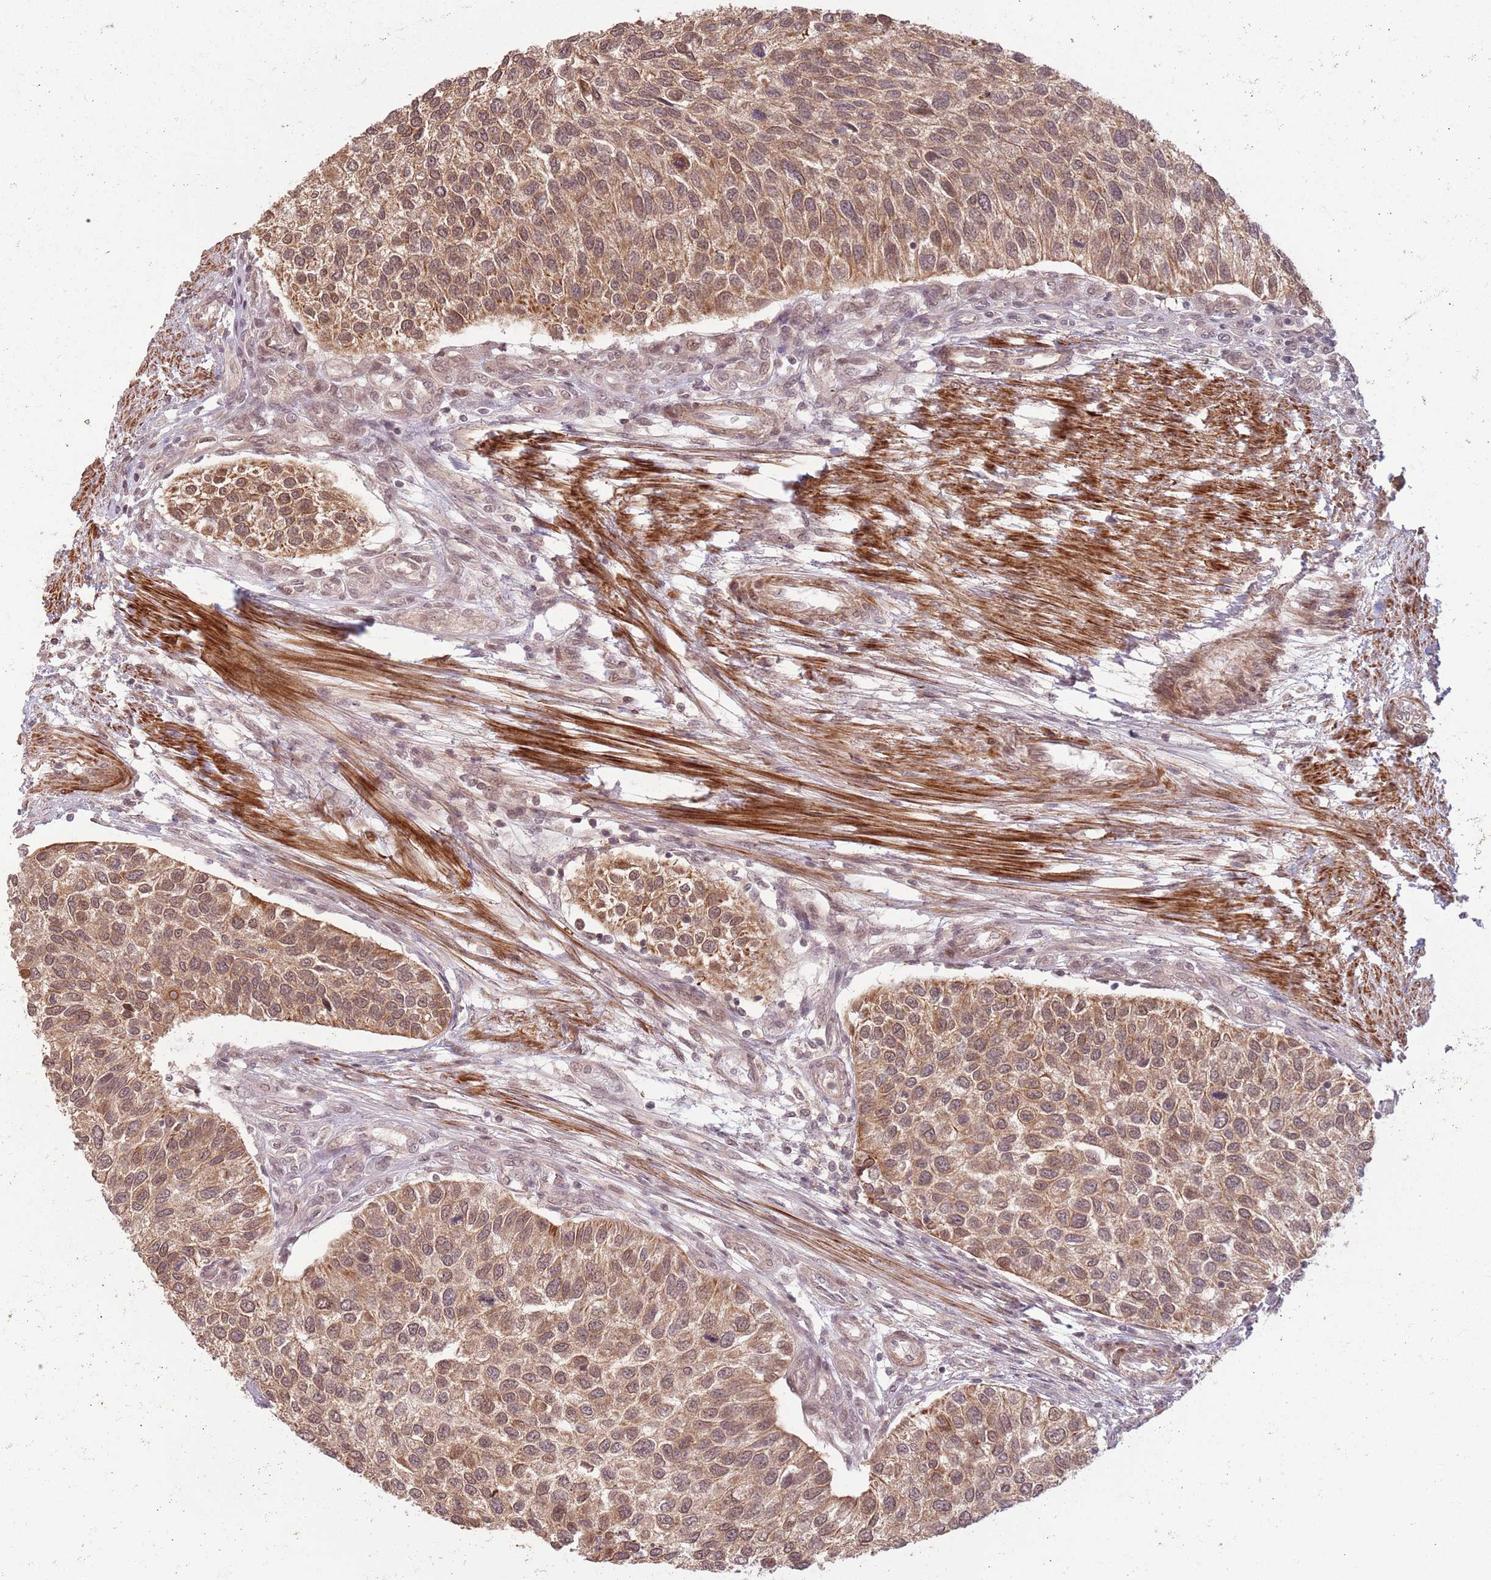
{"staining": {"intensity": "moderate", "quantity": ">75%", "location": "cytoplasmic/membranous,nuclear"}, "tissue": "urothelial cancer", "cell_type": "Tumor cells", "image_type": "cancer", "snomed": [{"axis": "morphology", "description": "Urothelial carcinoma, NOS"}, {"axis": "topography", "description": "Urinary bladder"}], "caption": "This image displays urothelial cancer stained with immunohistochemistry to label a protein in brown. The cytoplasmic/membranous and nuclear of tumor cells show moderate positivity for the protein. Nuclei are counter-stained blue.", "gene": "CCDC154", "patient": {"sex": "male", "age": 55}}